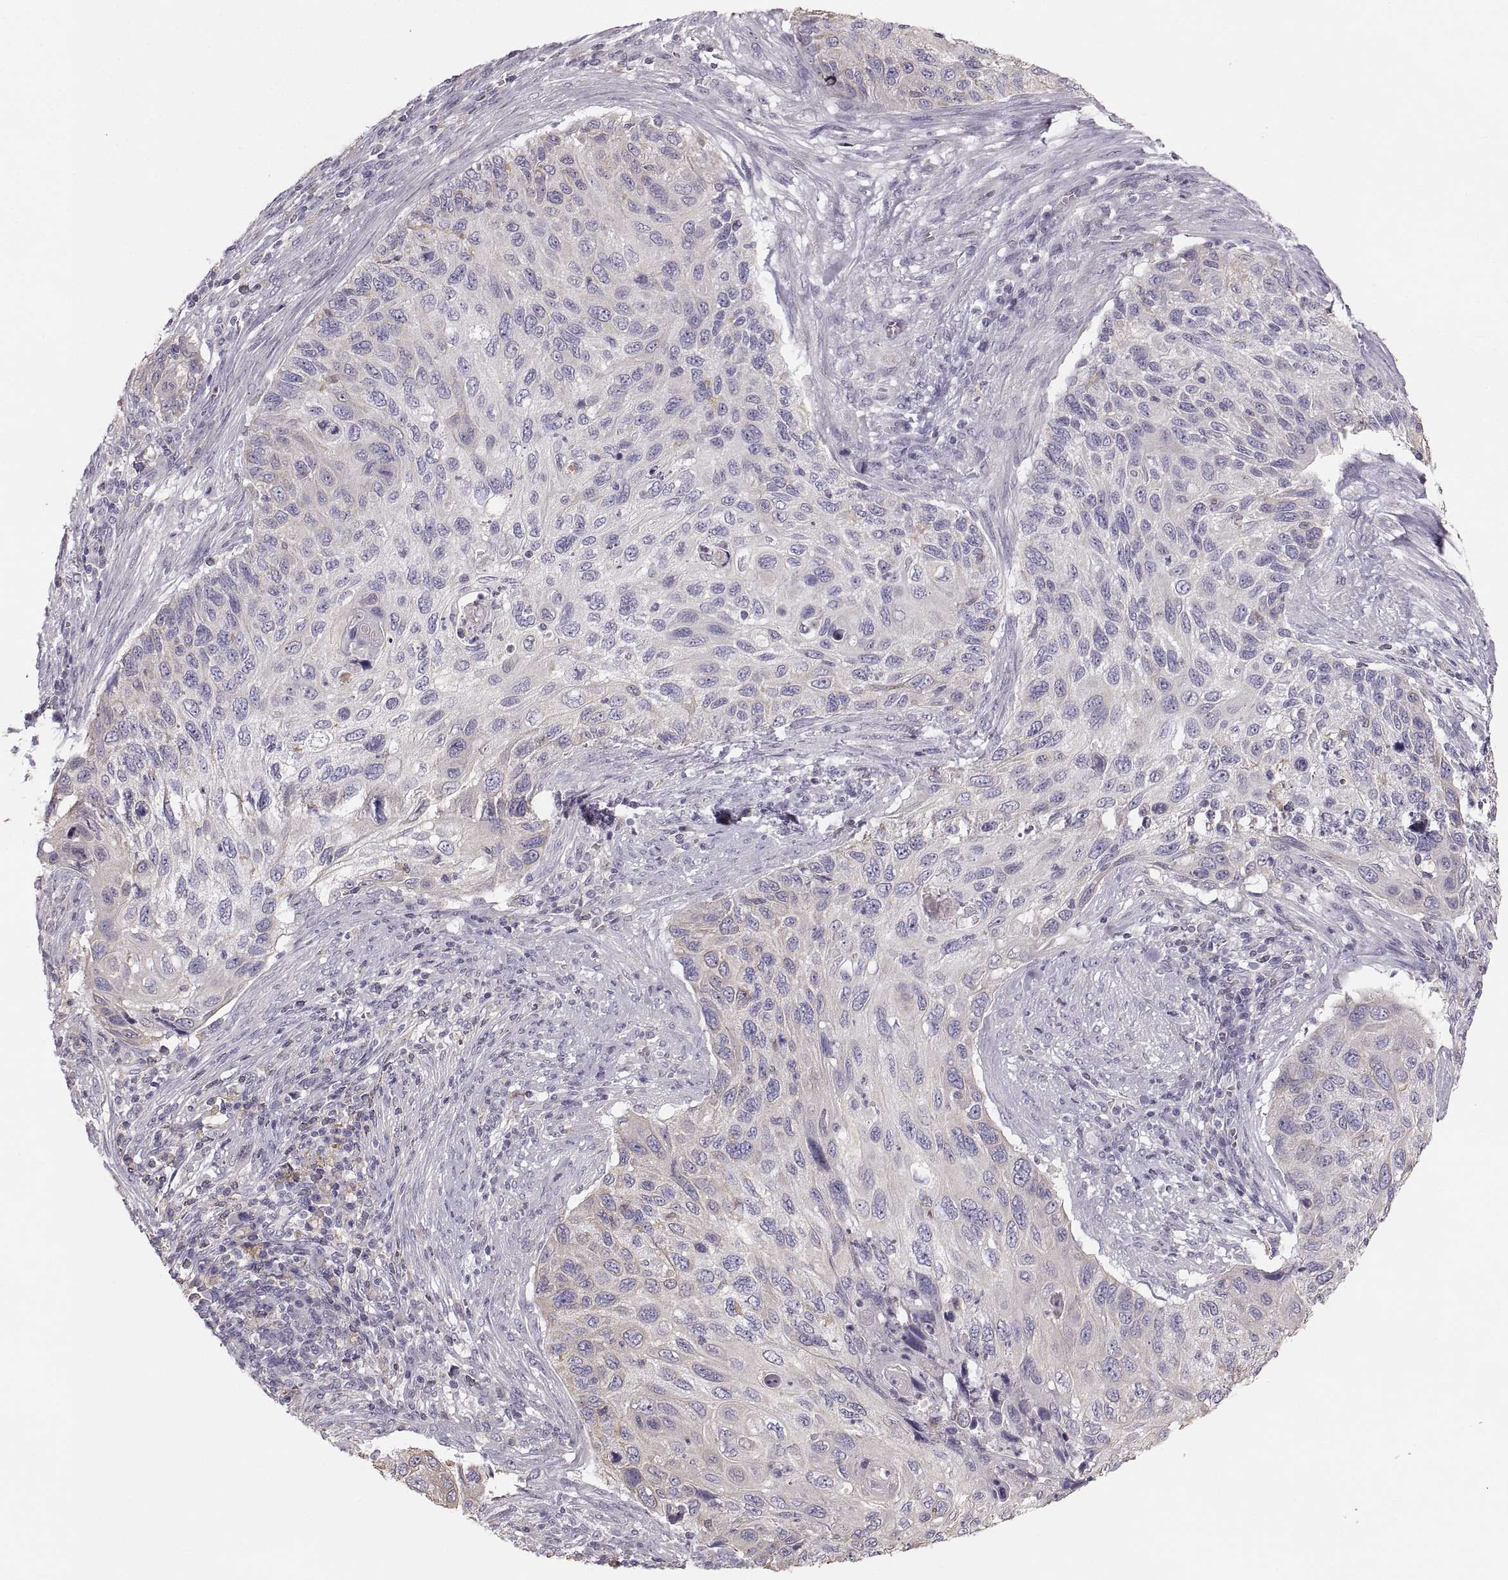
{"staining": {"intensity": "negative", "quantity": "none", "location": "none"}, "tissue": "cervical cancer", "cell_type": "Tumor cells", "image_type": "cancer", "snomed": [{"axis": "morphology", "description": "Squamous cell carcinoma, NOS"}, {"axis": "topography", "description": "Cervix"}], "caption": "IHC of human squamous cell carcinoma (cervical) displays no staining in tumor cells.", "gene": "RUNDC3A", "patient": {"sex": "female", "age": 70}}